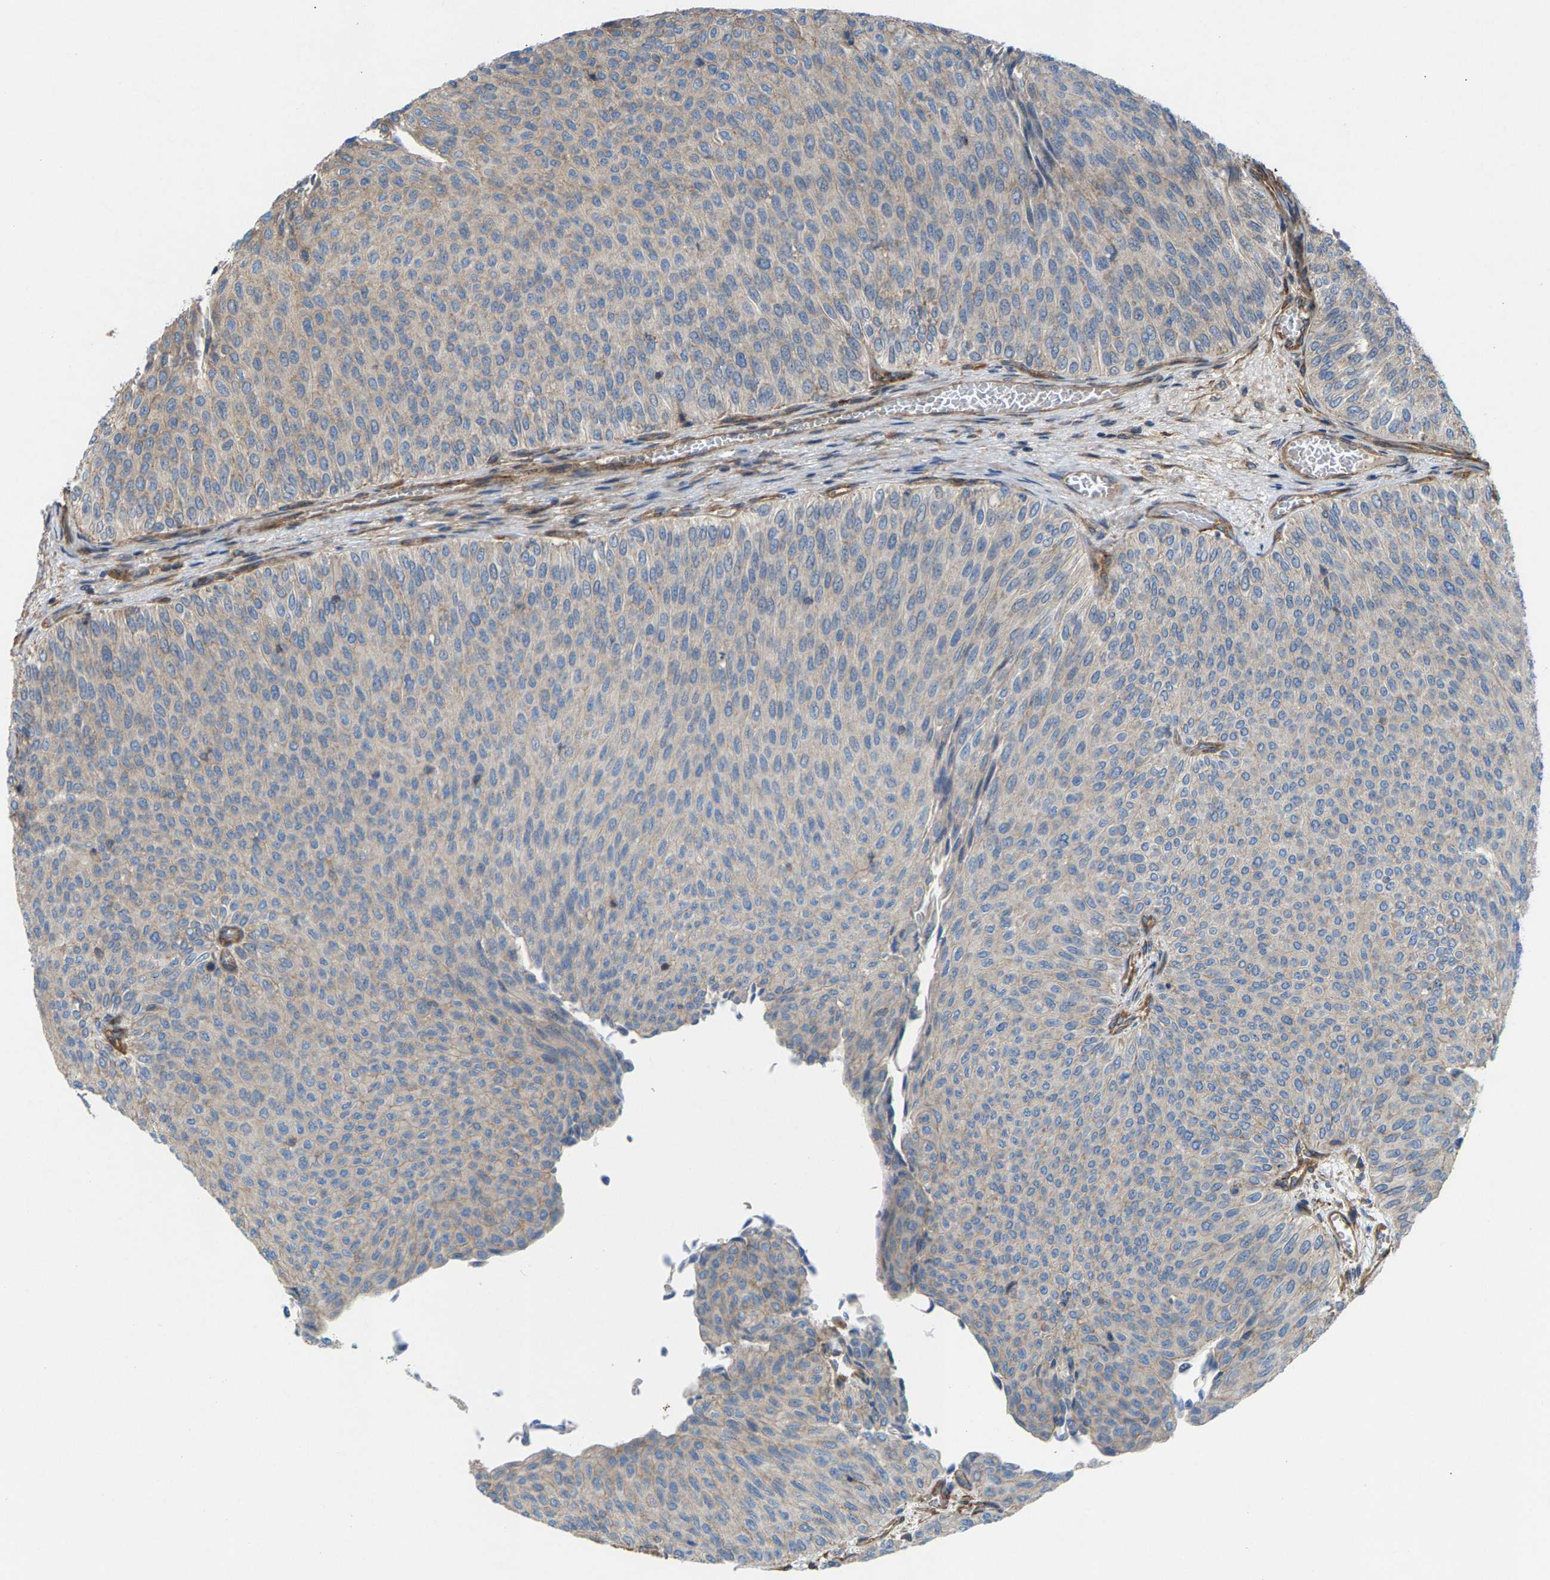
{"staining": {"intensity": "negative", "quantity": "none", "location": "none"}, "tissue": "urothelial cancer", "cell_type": "Tumor cells", "image_type": "cancer", "snomed": [{"axis": "morphology", "description": "Urothelial carcinoma, Low grade"}, {"axis": "topography", "description": "Urinary bladder"}], "caption": "High magnification brightfield microscopy of urothelial carcinoma (low-grade) stained with DAB (3,3'-diaminobenzidine) (brown) and counterstained with hematoxylin (blue): tumor cells show no significant positivity.", "gene": "PDCL", "patient": {"sex": "male", "age": 78}}